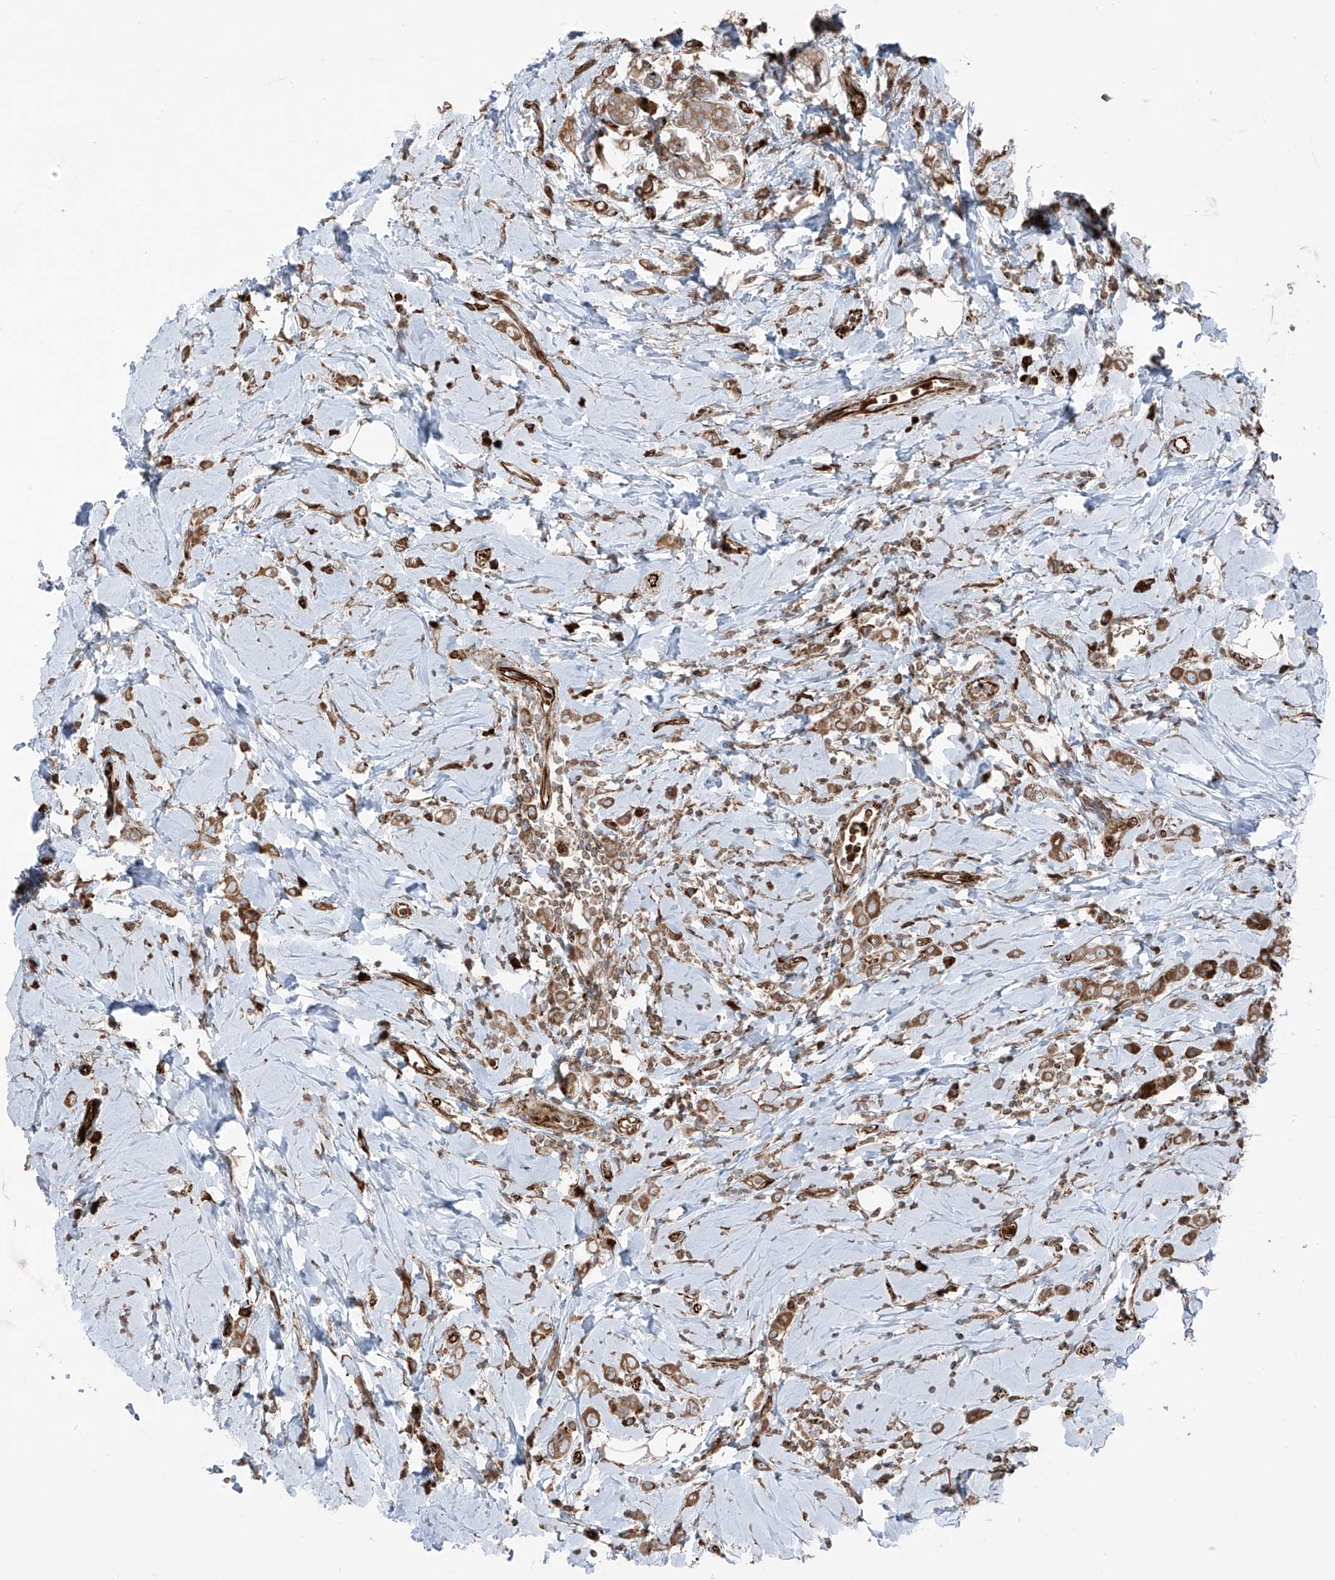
{"staining": {"intensity": "moderate", "quantity": ">75%", "location": "cytoplasmic/membranous"}, "tissue": "breast cancer", "cell_type": "Tumor cells", "image_type": "cancer", "snomed": [{"axis": "morphology", "description": "Lobular carcinoma"}, {"axis": "topography", "description": "Breast"}], "caption": "Immunohistochemical staining of human lobular carcinoma (breast) displays moderate cytoplasmic/membranous protein expression in approximately >75% of tumor cells. The staining is performed using DAB (3,3'-diaminobenzidine) brown chromogen to label protein expression. The nuclei are counter-stained blue using hematoxylin.", "gene": "ERLEC1", "patient": {"sex": "female", "age": 47}}